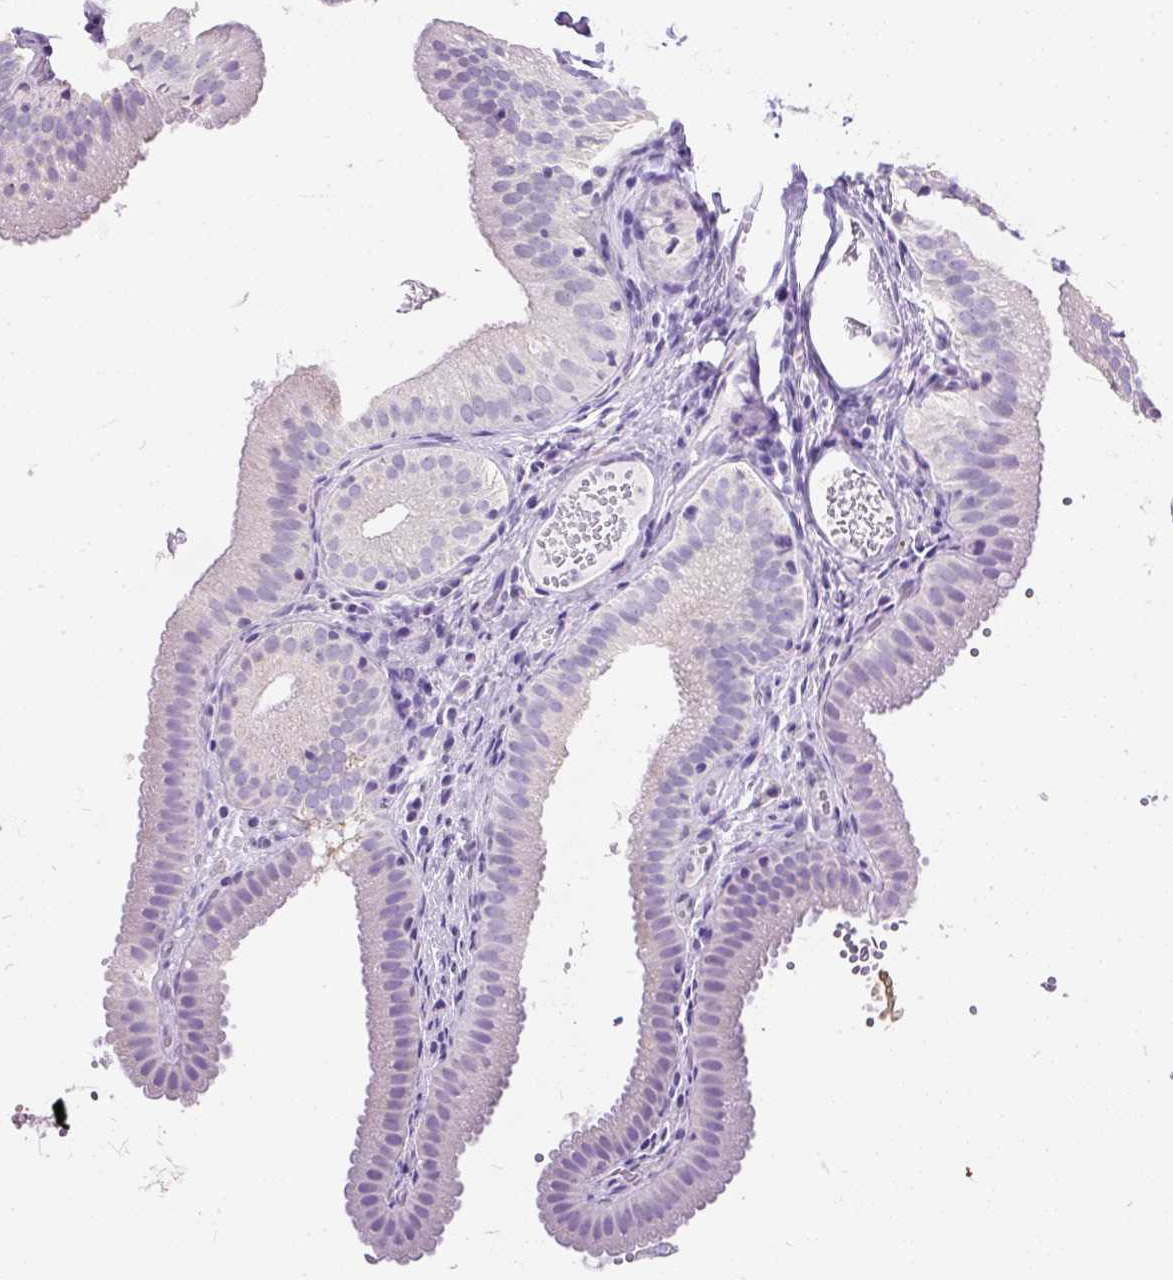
{"staining": {"intensity": "negative", "quantity": "none", "location": "none"}, "tissue": "gallbladder", "cell_type": "Glandular cells", "image_type": "normal", "snomed": [{"axis": "morphology", "description": "Normal tissue, NOS"}, {"axis": "topography", "description": "Gallbladder"}], "caption": "A high-resolution micrograph shows immunohistochemistry (IHC) staining of normal gallbladder, which exhibits no significant staining in glandular cells. (DAB (3,3'-diaminobenzidine) immunohistochemistry with hematoxylin counter stain).", "gene": "GBX1", "patient": {"sex": "female", "age": 30}}